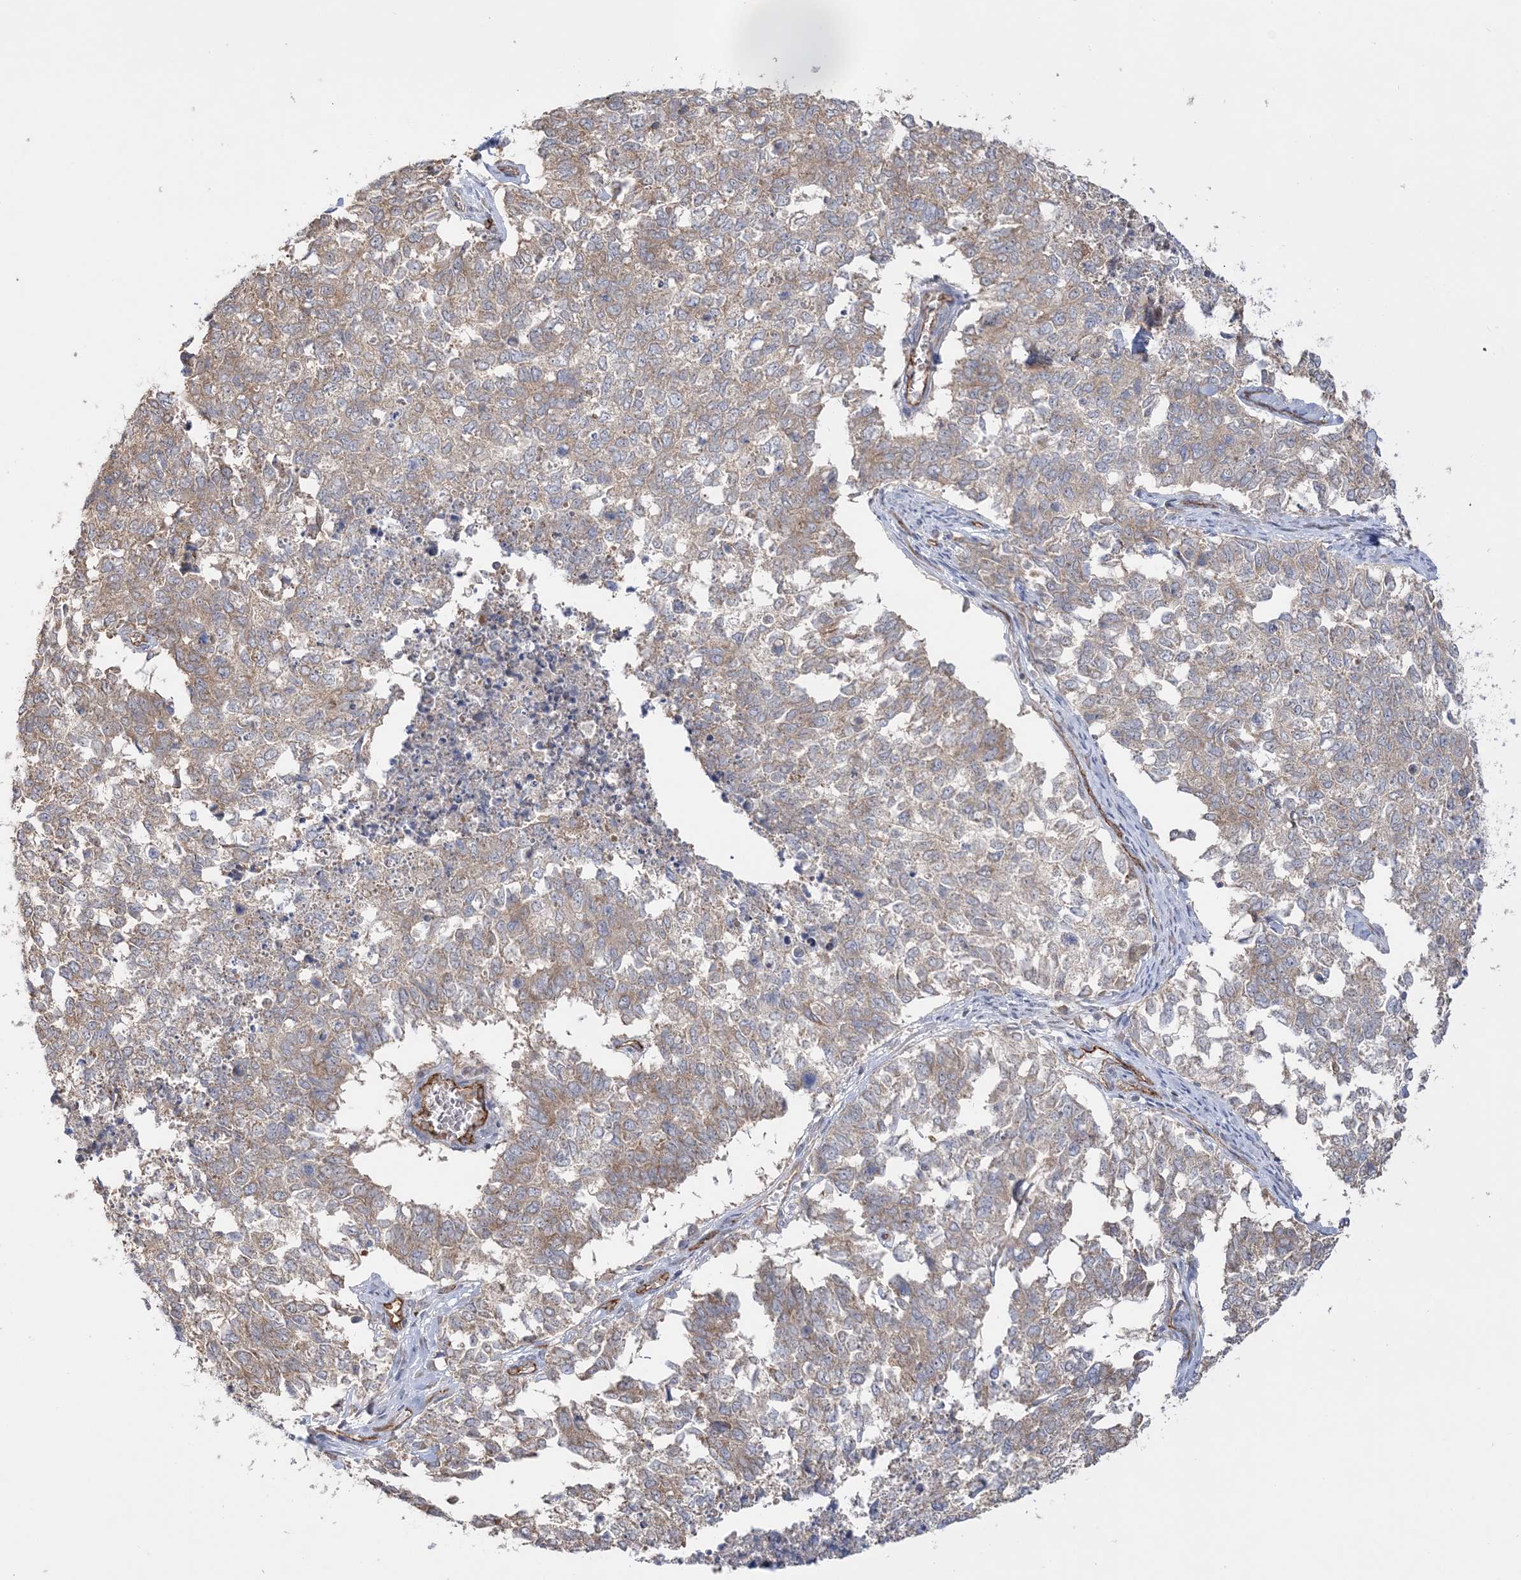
{"staining": {"intensity": "weak", "quantity": ">75%", "location": "cytoplasmic/membranous"}, "tissue": "cervical cancer", "cell_type": "Tumor cells", "image_type": "cancer", "snomed": [{"axis": "morphology", "description": "Squamous cell carcinoma, NOS"}, {"axis": "topography", "description": "Cervix"}], "caption": "Tumor cells reveal weak cytoplasmic/membranous positivity in about >75% of cells in cervical cancer (squamous cell carcinoma).", "gene": "FARSB", "patient": {"sex": "female", "age": 63}}